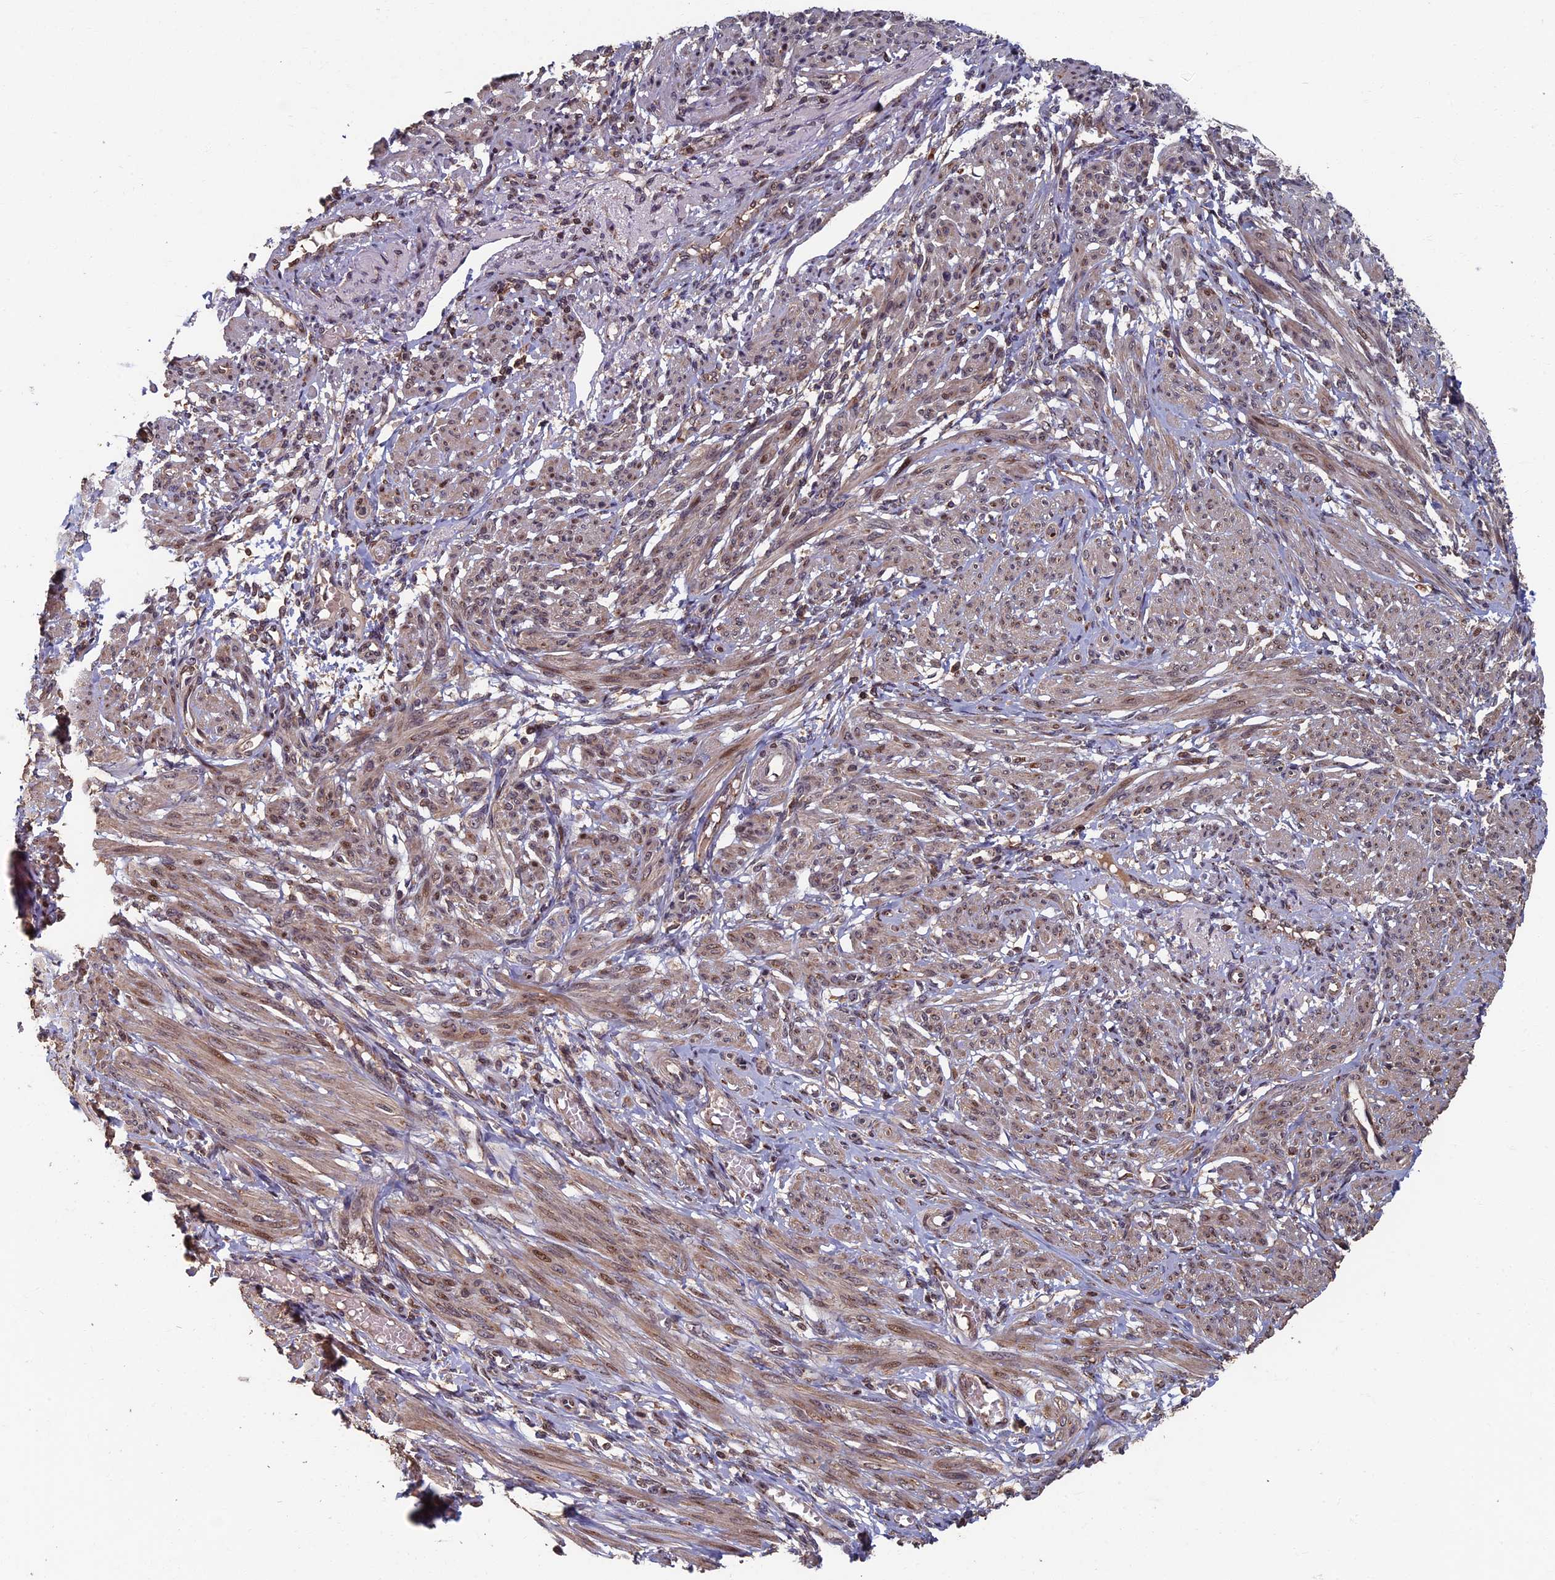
{"staining": {"intensity": "moderate", "quantity": ">75%", "location": "cytoplasmic/membranous"}, "tissue": "smooth muscle", "cell_type": "Smooth muscle cells", "image_type": "normal", "snomed": [{"axis": "morphology", "description": "Normal tissue, NOS"}, {"axis": "topography", "description": "Smooth muscle"}], "caption": "Smooth muscle stained with a protein marker shows moderate staining in smooth muscle cells.", "gene": "RASGRF1", "patient": {"sex": "female", "age": 39}}